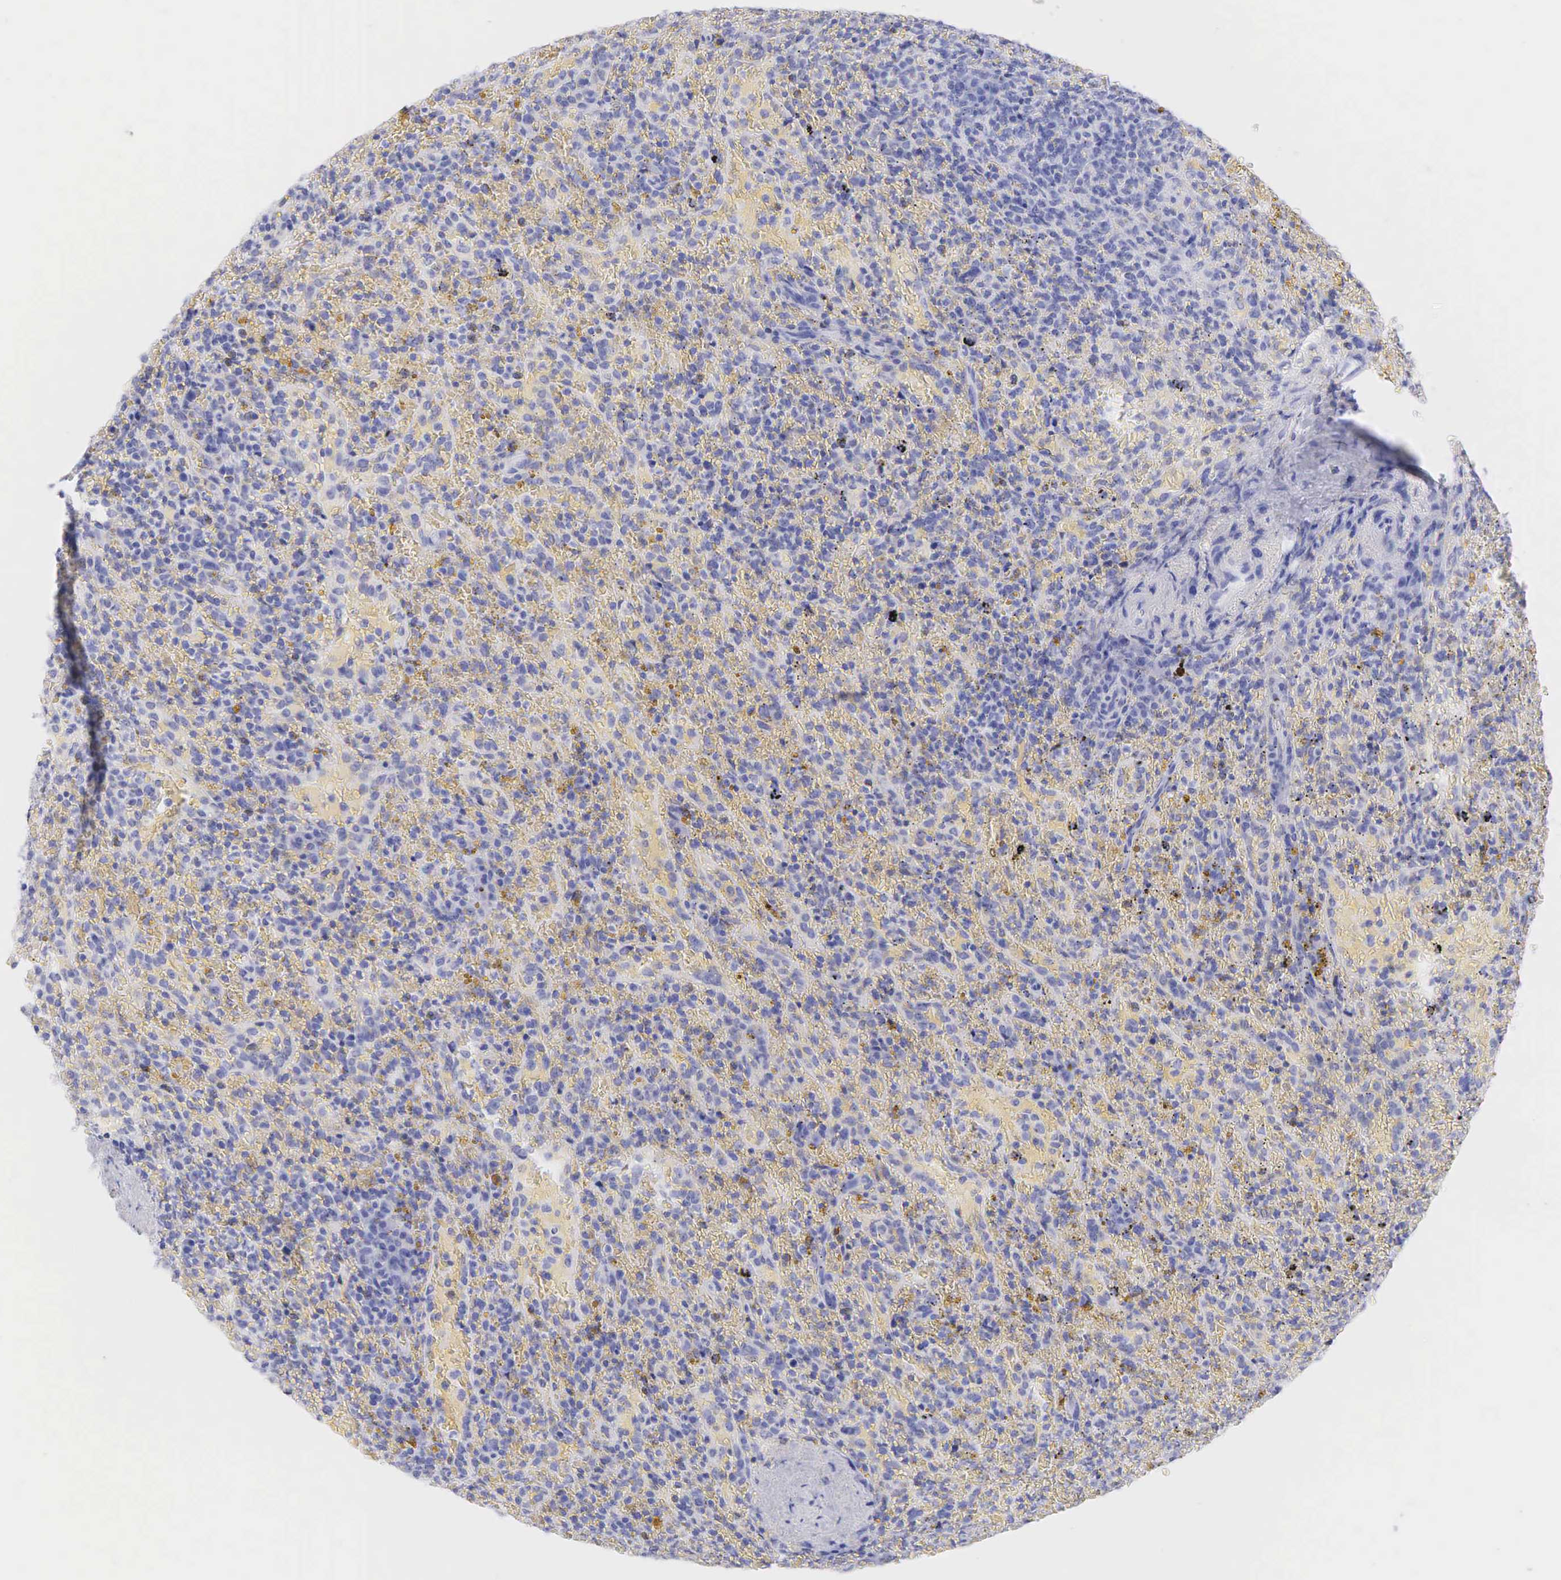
{"staining": {"intensity": "negative", "quantity": "none", "location": "none"}, "tissue": "lymphoma", "cell_type": "Tumor cells", "image_type": "cancer", "snomed": [{"axis": "morphology", "description": "Malignant lymphoma, non-Hodgkin's type, High grade"}, {"axis": "topography", "description": "Spleen"}, {"axis": "topography", "description": "Lymph node"}], "caption": "High power microscopy histopathology image of an IHC image of malignant lymphoma, non-Hodgkin's type (high-grade), revealing no significant positivity in tumor cells.", "gene": "KRT14", "patient": {"sex": "female", "age": 70}}